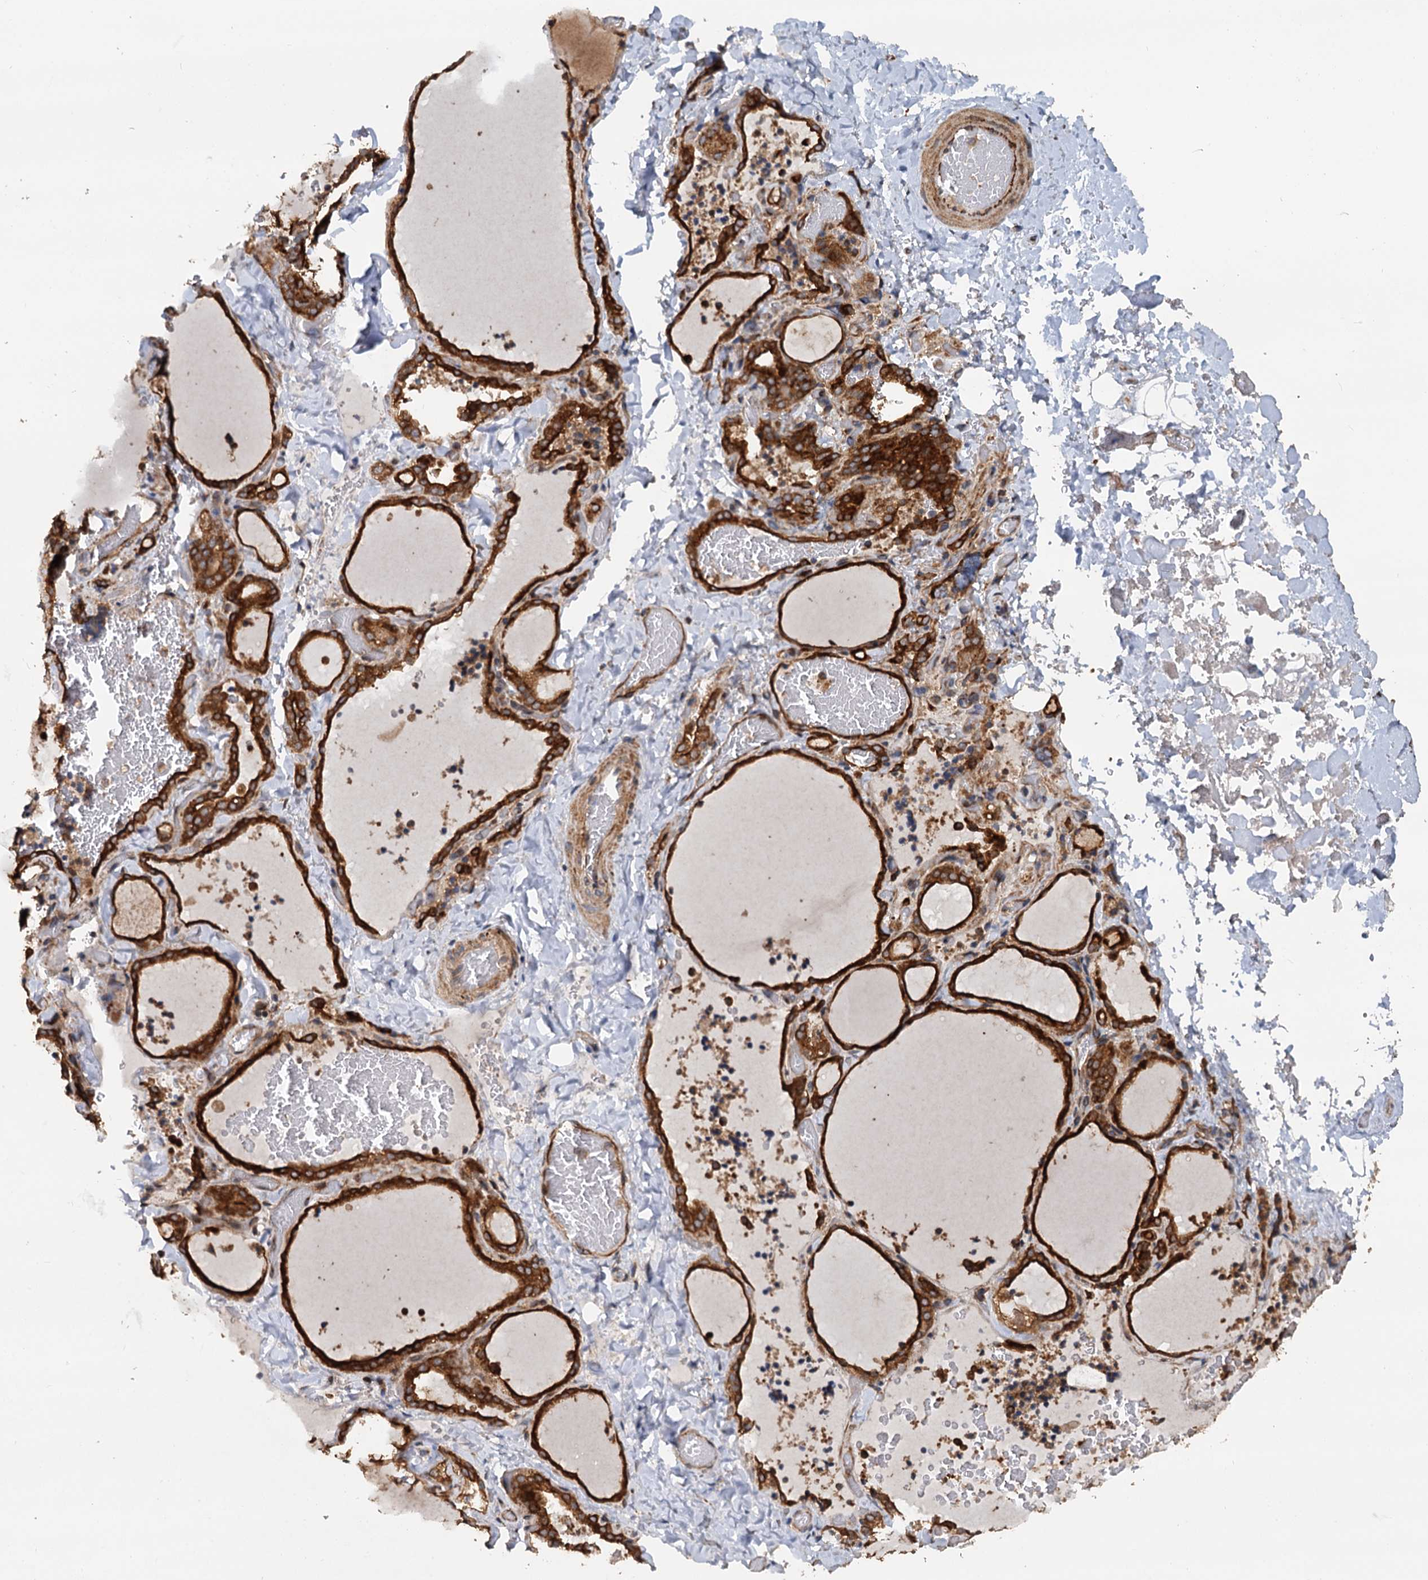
{"staining": {"intensity": "strong", "quantity": ">75%", "location": "cytoplasmic/membranous"}, "tissue": "thyroid gland", "cell_type": "Glandular cells", "image_type": "normal", "snomed": [{"axis": "morphology", "description": "Normal tissue, NOS"}, {"axis": "topography", "description": "Thyroid gland"}], "caption": "This micrograph reveals immunohistochemistry staining of unremarkable human thyroid gland, with high strong cytoplasmic/membranous expression in approximately >75% of glandular cells.", "gene": "LRRK2", "patient": {"sex": "female", "age": 22}}